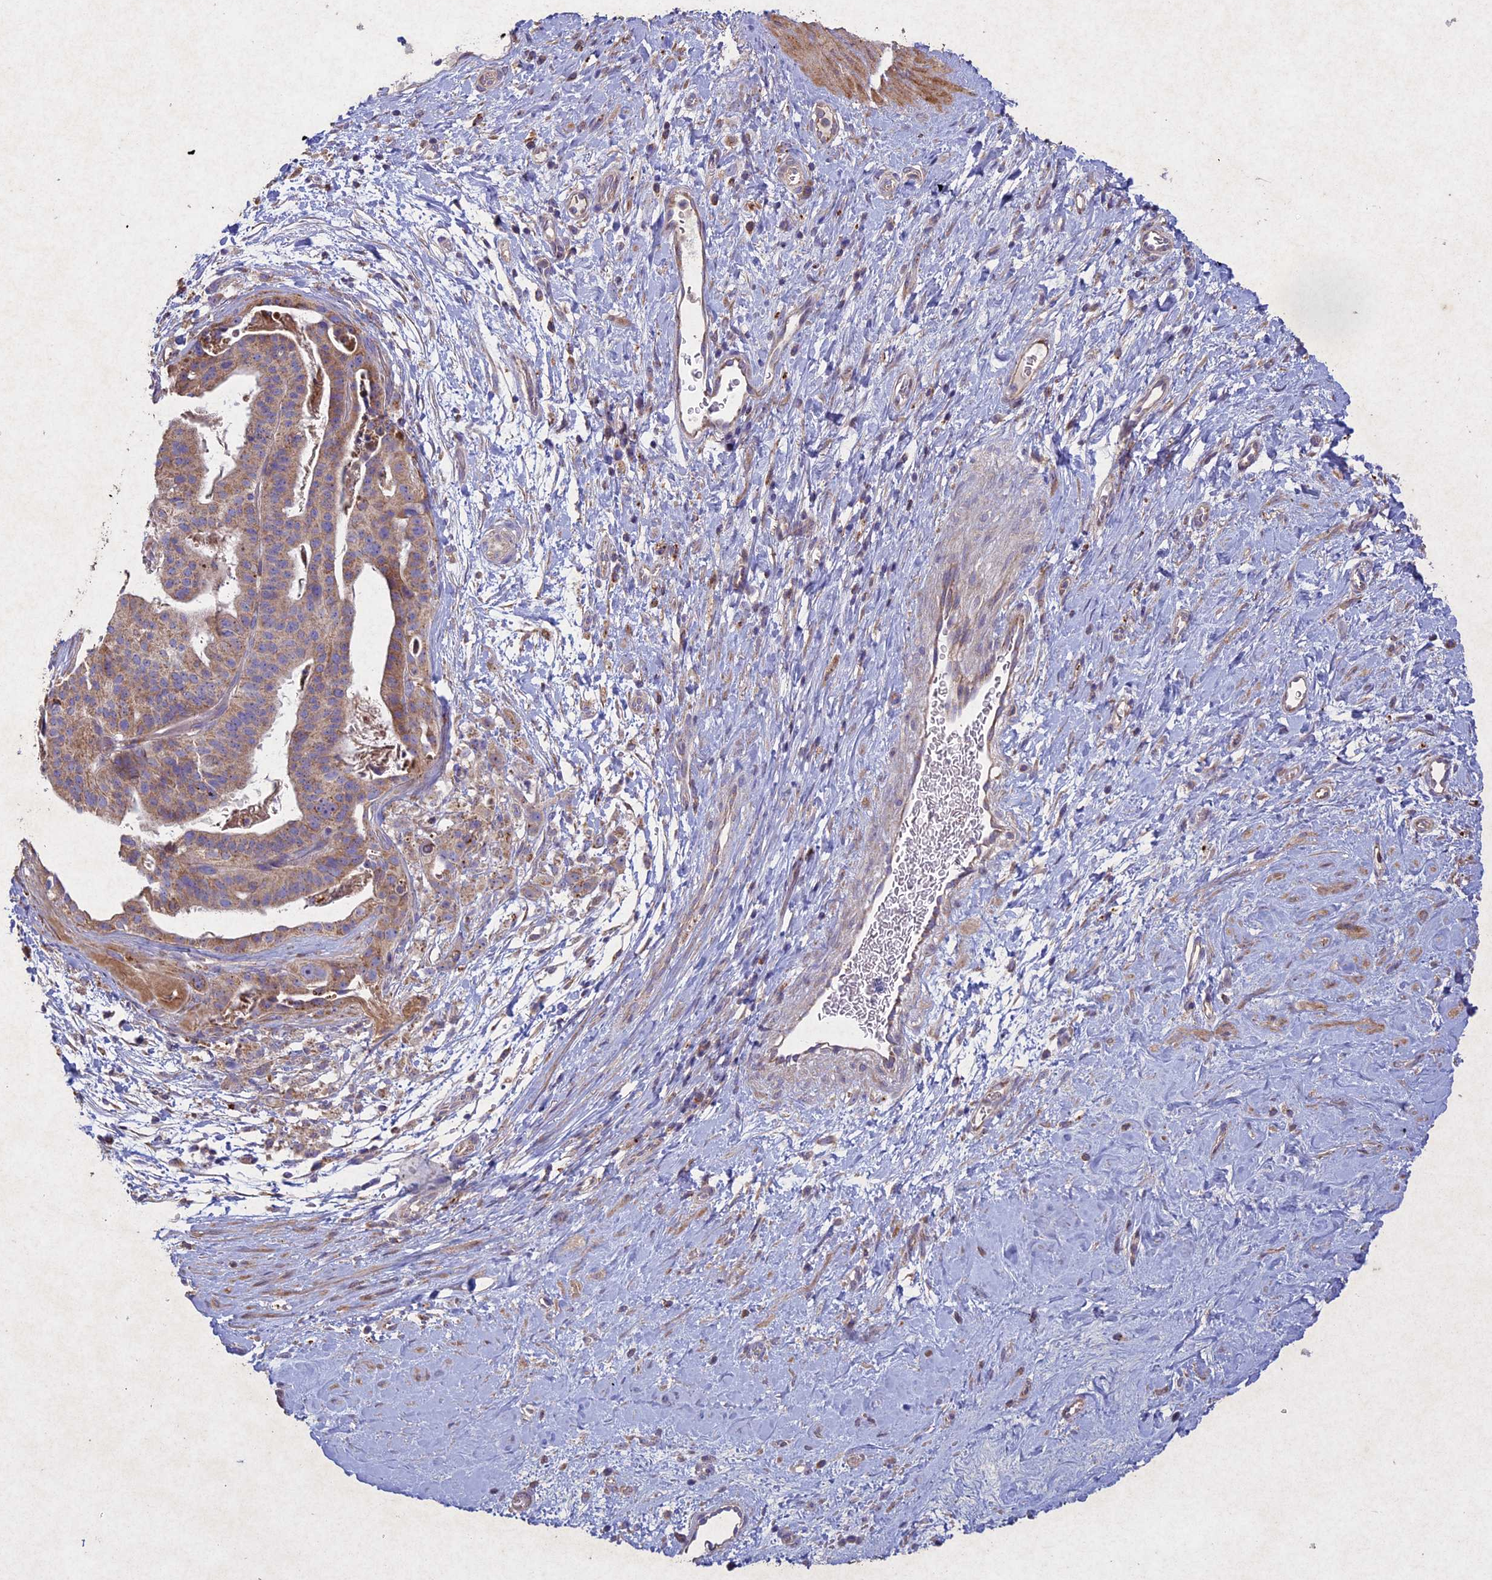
{"staining": {"intensity": "weak", "quantity": ">75%", "location": "cytoplasmic/membranous"}, "tissue": "stomach cancer", "cell_type": "Tumor cells", "image_type": "cancer", "snomed": [{"axis": "morphology", "description": "Adenocarcinoma, NOS"}, {"axis": "topography", "description": "Stomach"}], "caption": "The immunohistochemical stain shows weak cytoplasmic/membranous positivity in tumor cells of stomach cancer tissue. (DAB (3,3'-diaminobenzidine) IHC with brightfield microscopy, high magnification).", "gene": "CIAO2B", "patient": {"sex": "male", "age": 48}}